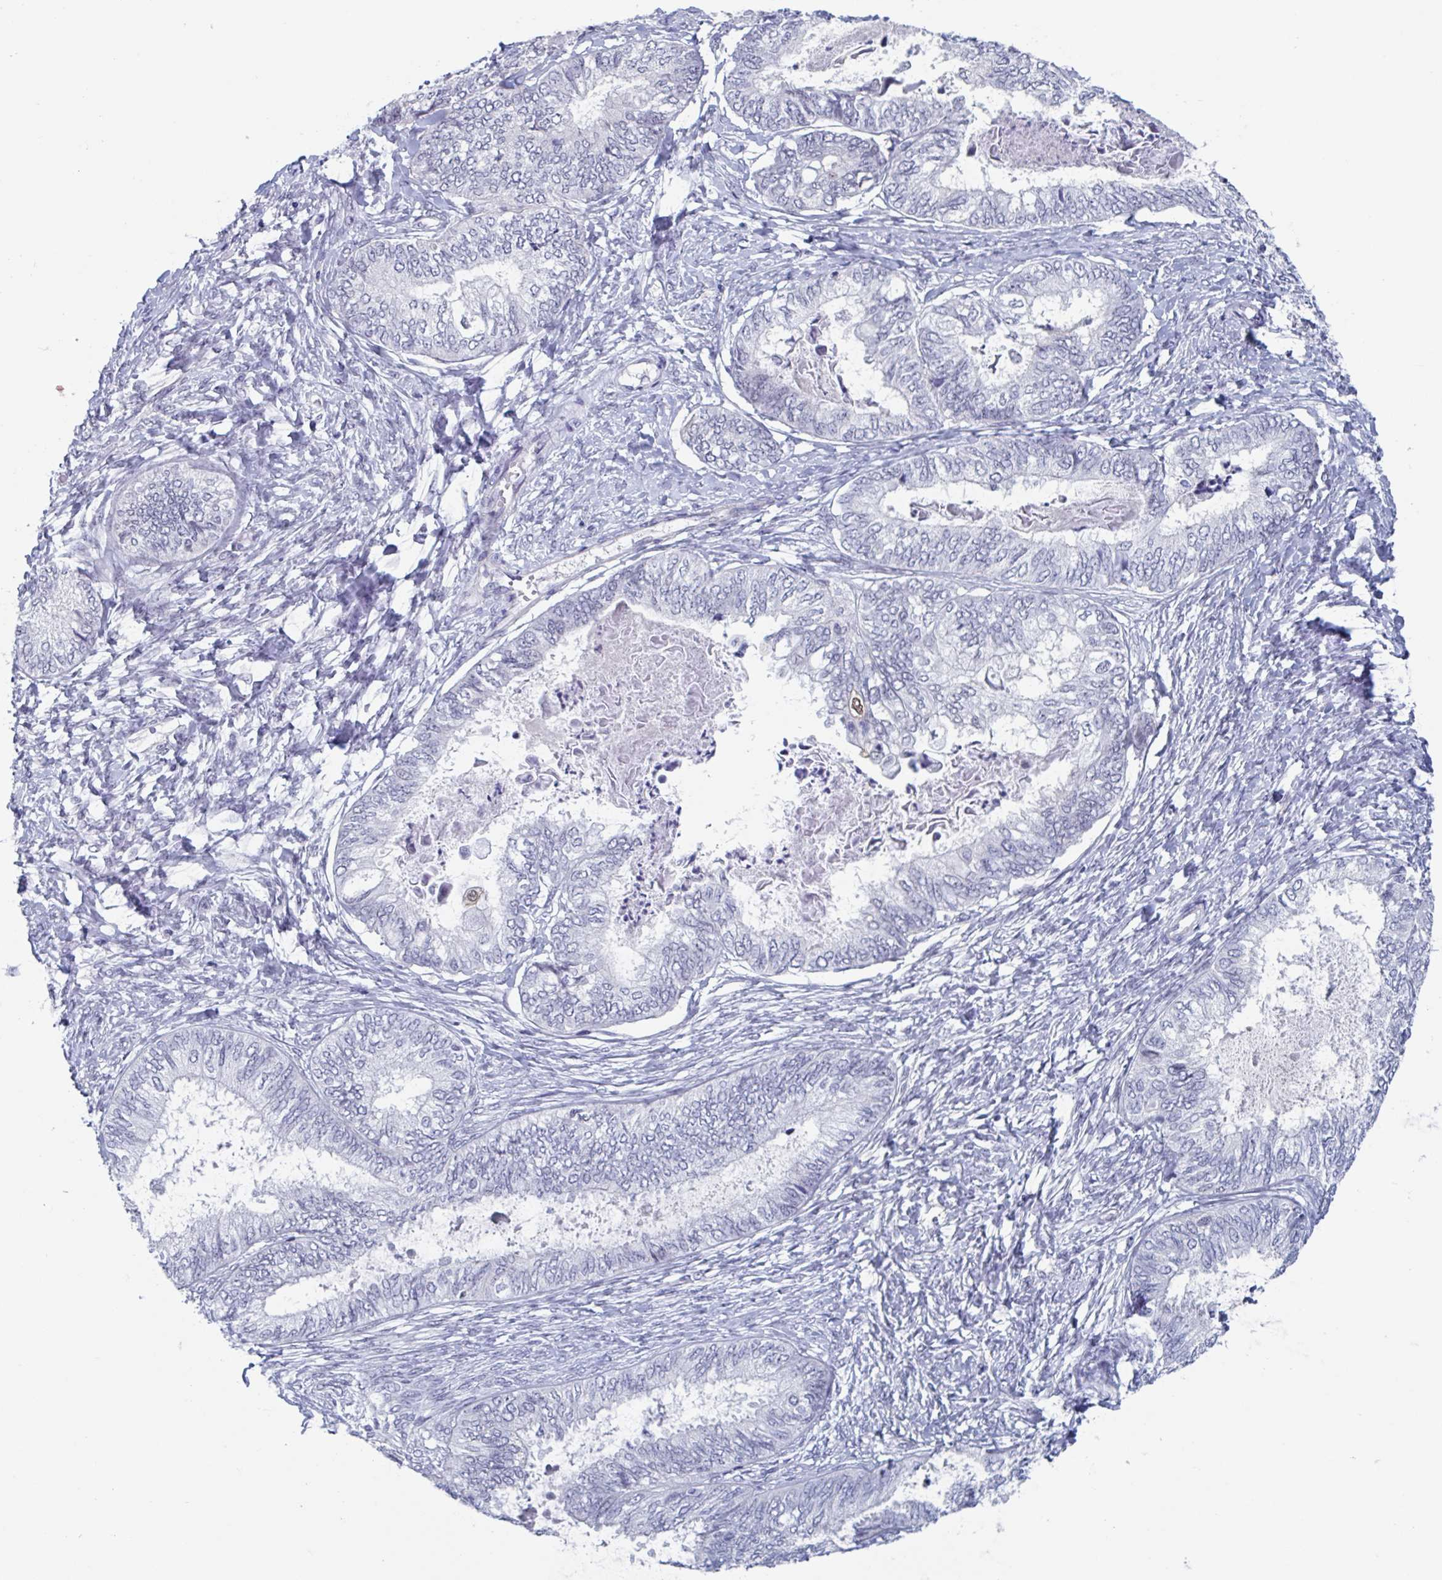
{"staining": {"intensity": "negative", "quantity": "none", "location": "none"}, "tissue": "ovarian cancer", "cell_type": "Tumor cells", "image_type": "cancer", "snomed": [{"axis": "morphology", "description": "Carcinoma, endometroid"}, {"axis": "topography", "description": "Ovary"}], "caption": "Tumor cells show no significant staining in ovarian cancer.", "gene": "KDM4D", "patient": {"sex": "female", "age": 70}}